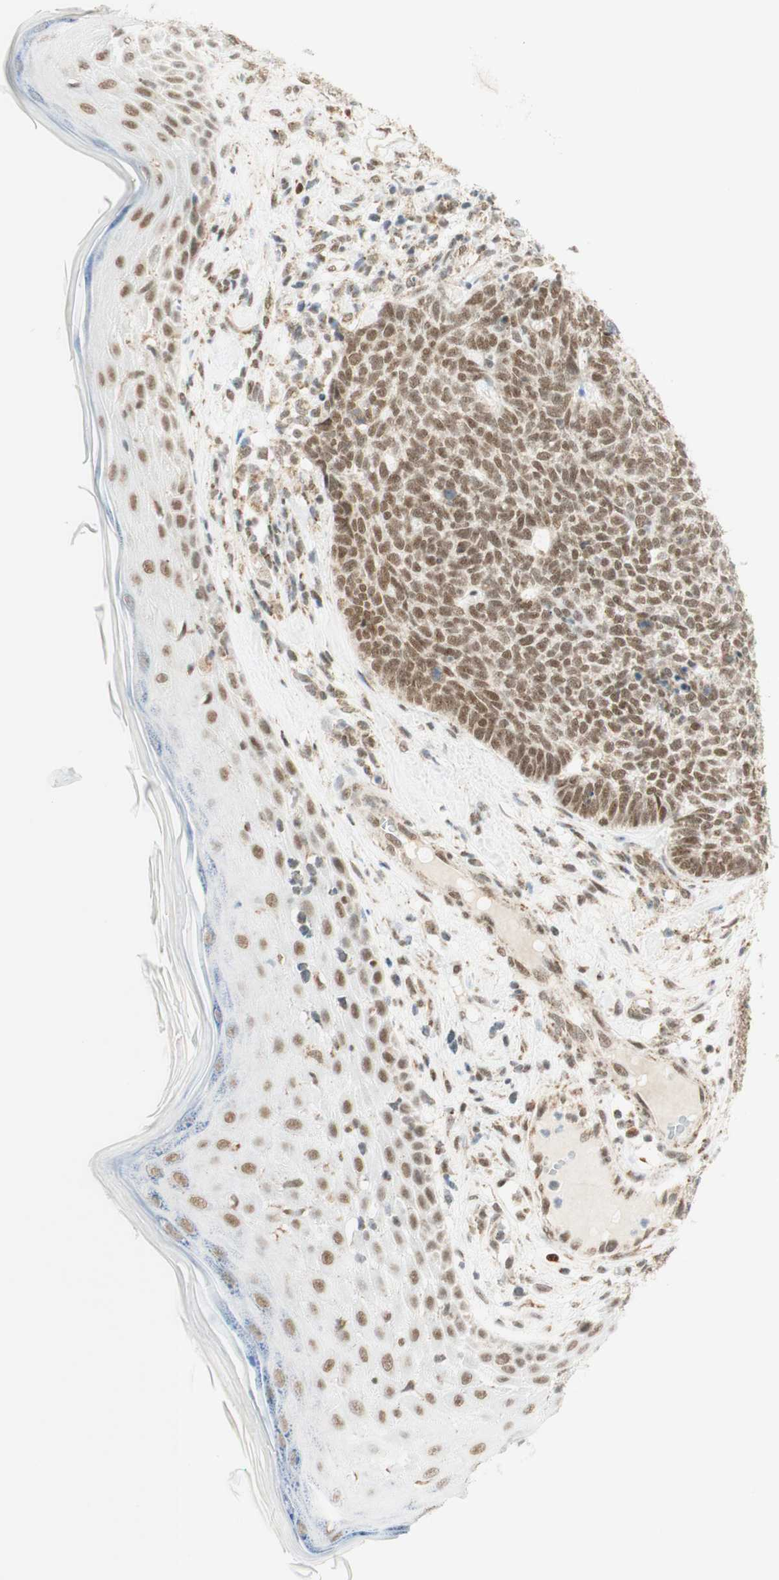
{"staining": {"intensity": "moderate", "quantity": ">75%", "location": "nuclear"}, "tissue": "skin cancer", "cell_type": "Tumor cells", "image_type": "cancer", "snomed": [{"axis": "morphology", "description": "Basal cell carcinoma"}, {"axis": "topography", "description": "Skin"}], "caption": "The micrograph displays immunohistochemical staining of skin cancer. There is moderate nuclear expression is present in about >75% of tumor cells.", "gene": "ZNF782", "patient": {"sex": "female", "age": 84}}